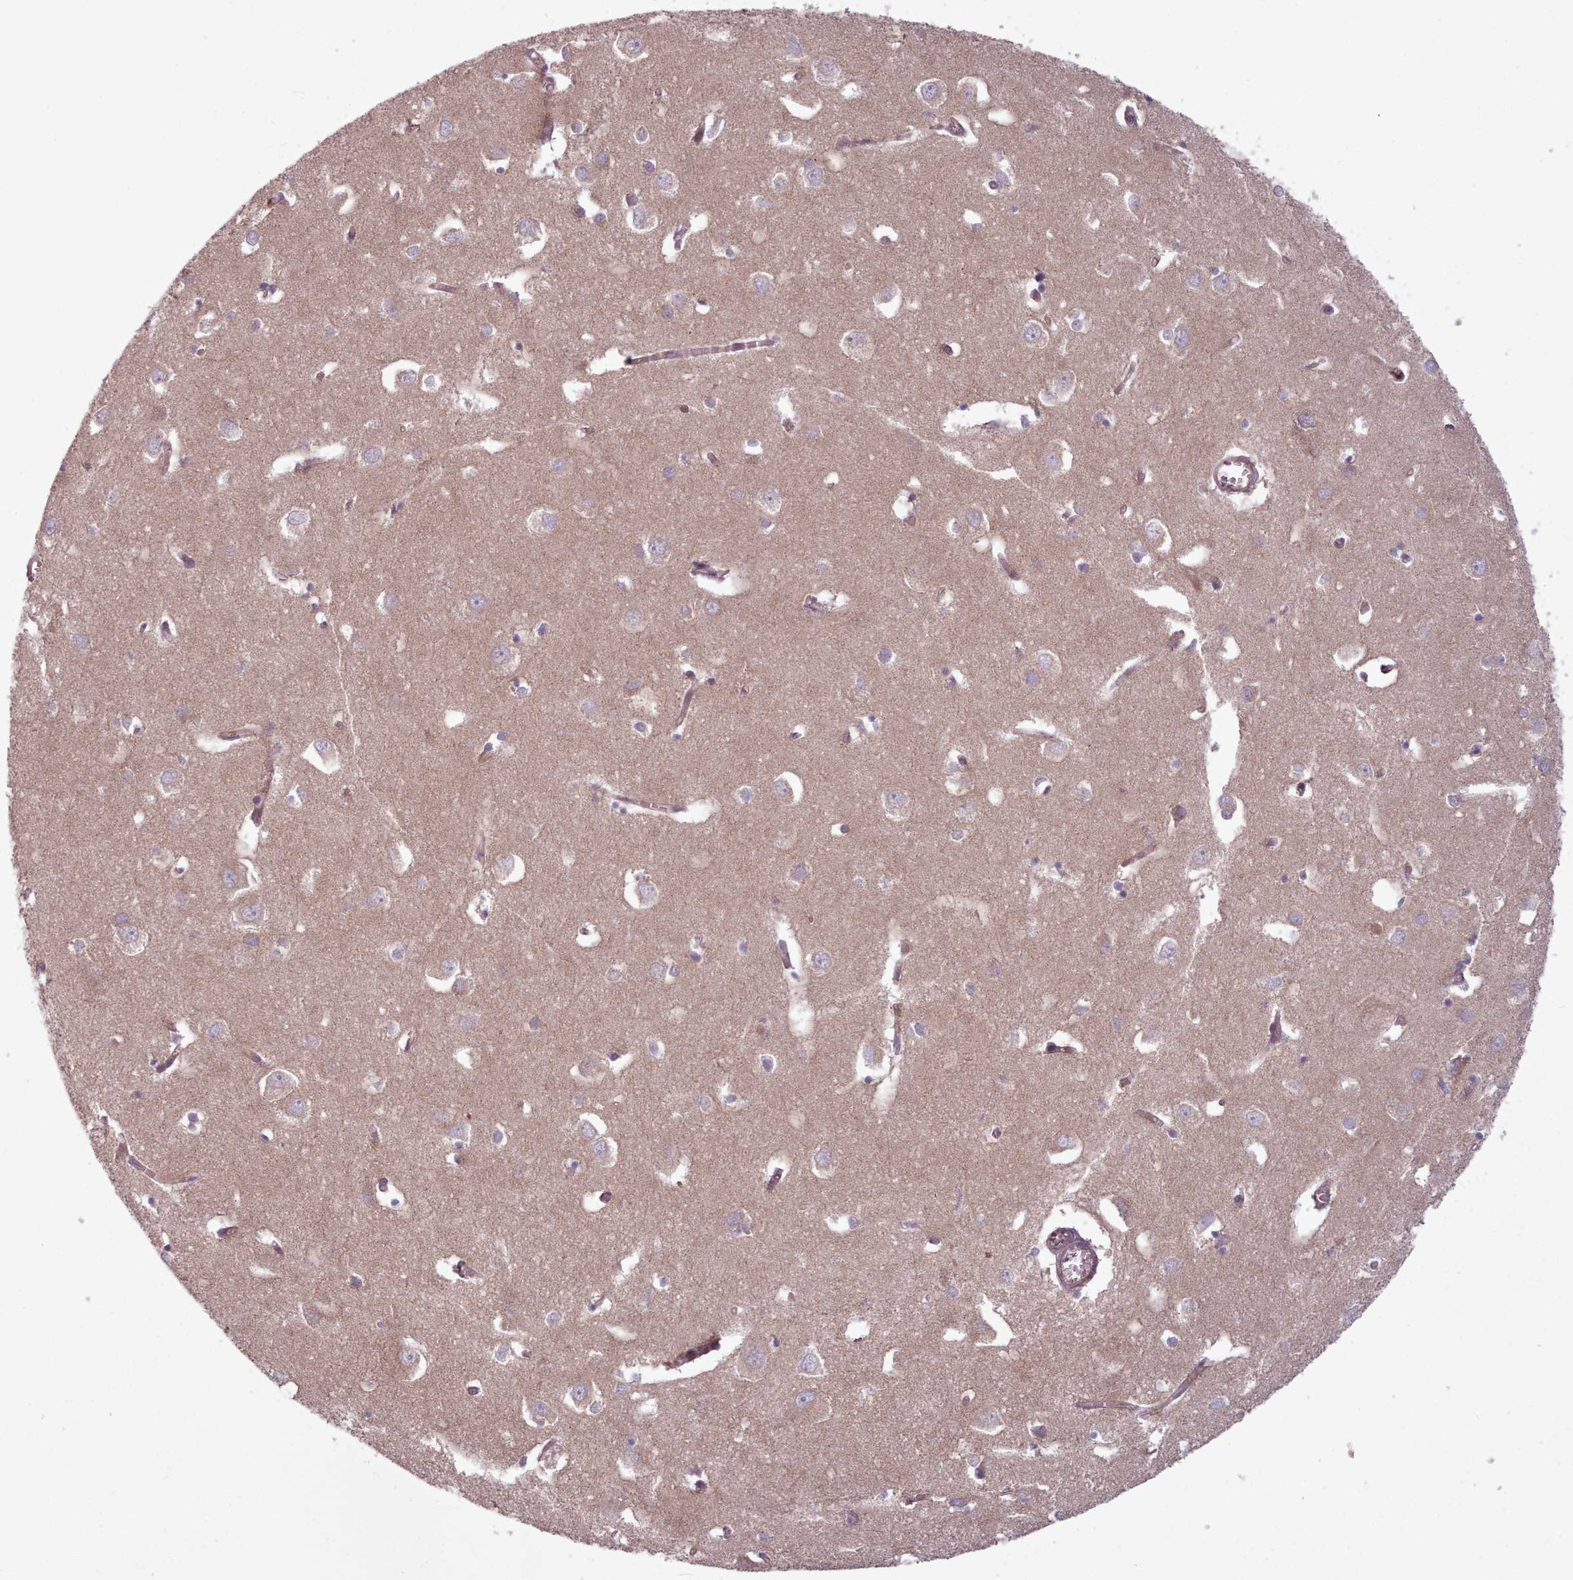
{"staining": {"intensity": "moderate", "quantity": "25%-75%", "location": "cytoplasmic/membranous"}, "tissue": "cerebral cortex", "cell_type": "Endothelial cells", "image_type": "normal", "snomed": [{"axis": "morphology", "description": "Normal tissue, NOS"}, {"axis": "topography", "description": "Cerebral cortex"}], "caption": "A micrograph of human cerebral cortex stained for a protein exhibits moderate cytoplasmic/membranous brown staining in endothelial cells. (IHC, brightfield microscopy, high magnification).", "gene": "NT5DC2", "patient": {"sex": "male", "age": 70}}